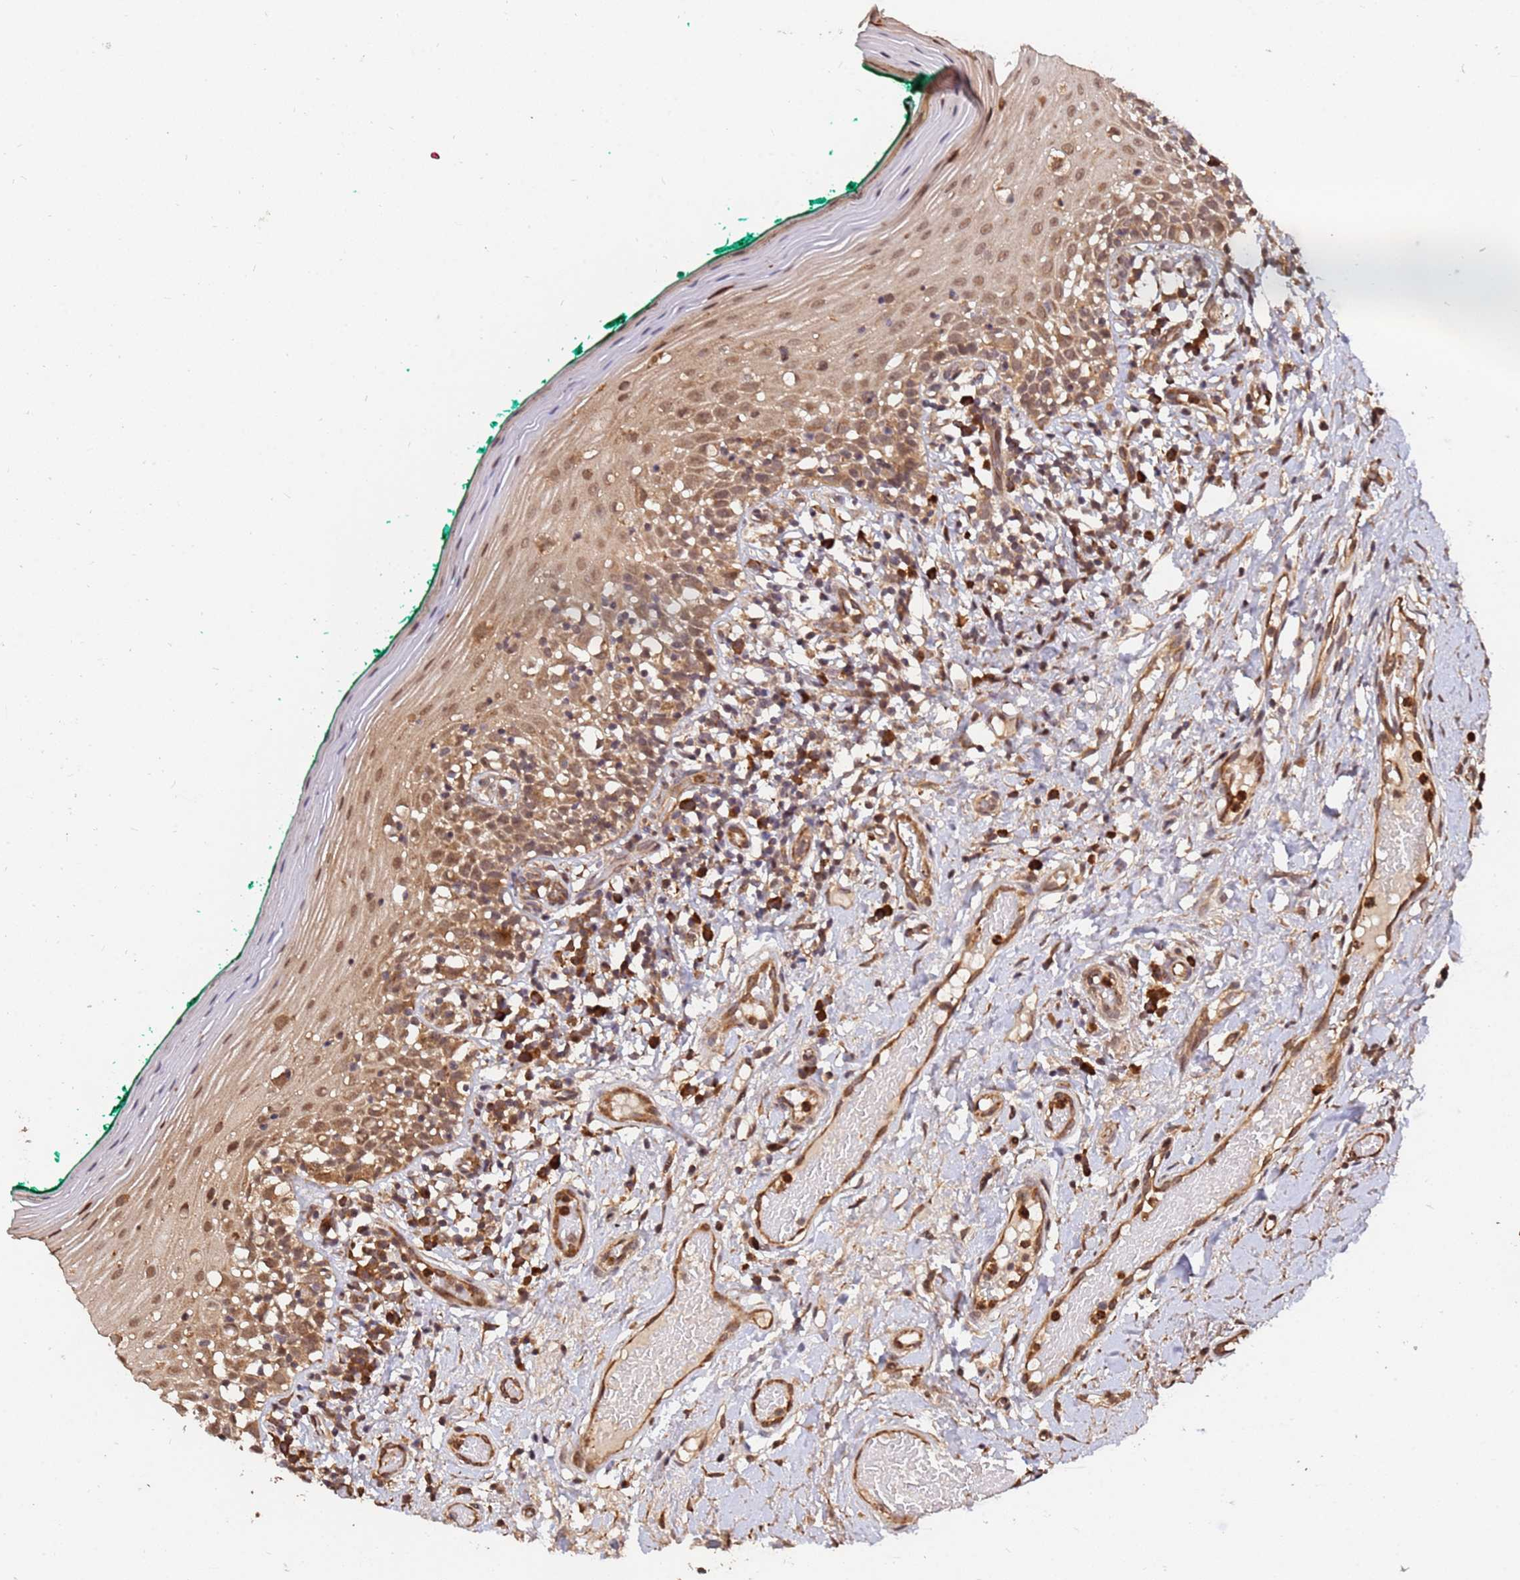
{"staining": {"intensity": "moderate", "quantity": ">75%", "location": "cytoplasmic/membranous,nuclear"}, "tissue": "oral mucosa", "cell_type": "Squamous epithelial cells", "image_type": "normal", "snomed": [{"axis": "morphology", "description": "Normal tissue, NOS"}, {"axis": "topography", "description": "Oral tissue"}], "caption": "Immunohistochemical staining of unremarkable human oral mucosa shows moderate cytoplasmic/membranous,nuclear protein positivity in about >75% of squamous epithelial cells. (DAB (3,3'-diaminobenzidine) IHC, brown staining for protein, blue staining for nuclei).", "gene": "ZNF619", "patient": {"sex": "female", "age": 83}}